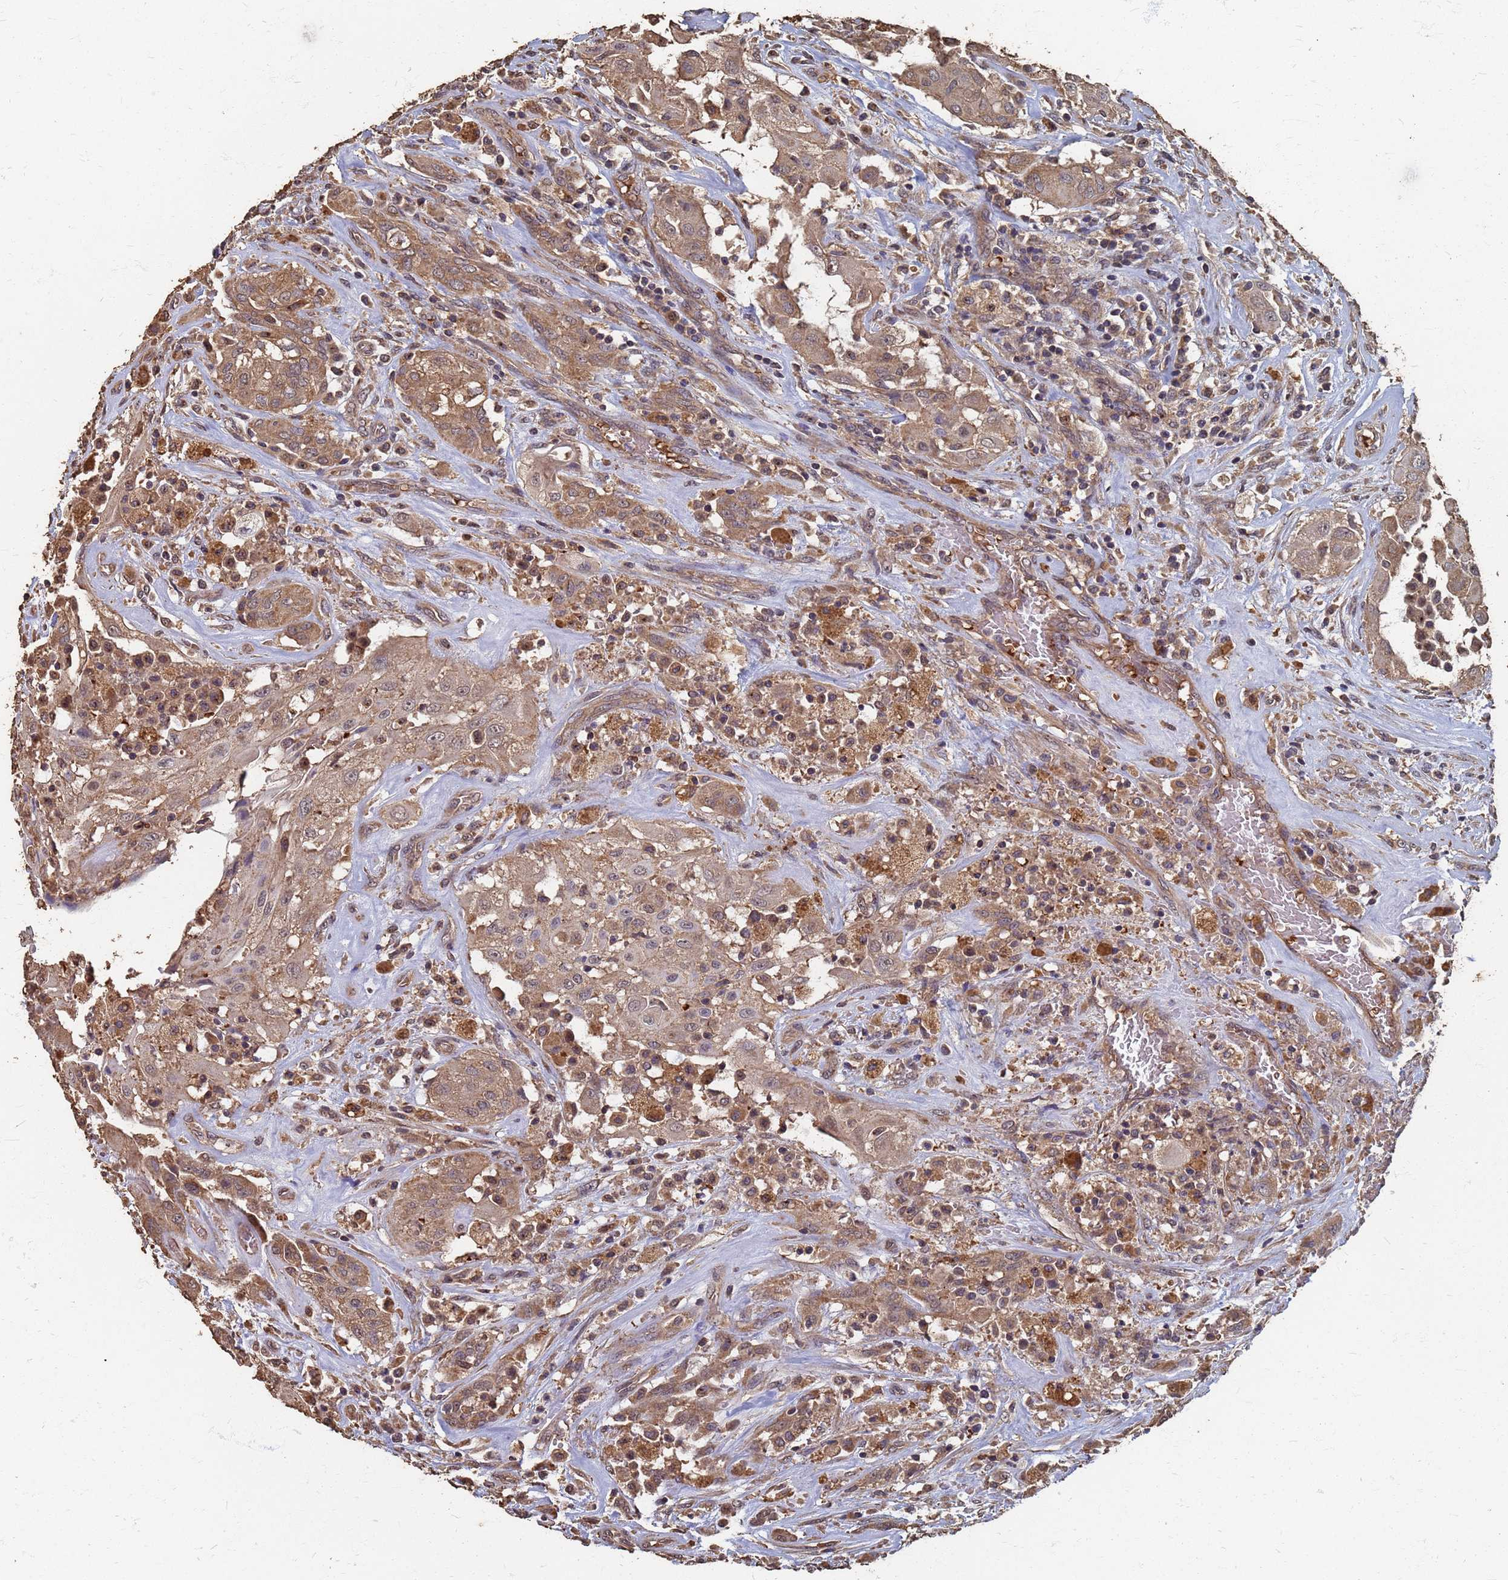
{"staining": {"intensity": "moderate", "quantity": ">75%", "location": "cytoplasmic/membranous"}, "tissue": "thyroid cancer", "cell_type": "Tumor cells", "image_type": "cancer", "snomed": [{"axis": "morphology", "description": "Papillary adenocarcinoma, NOS"}, {"axis": "topography", "description": "Thyroid gland"}], "caption": "Moderate cytoplasmic/membranous staining is seen in approximately >75% of tumor cells in thyroid papillary adenocarcinoma.", "gene": "DPH5", "patient": {"sex": "female", "age": 59}}